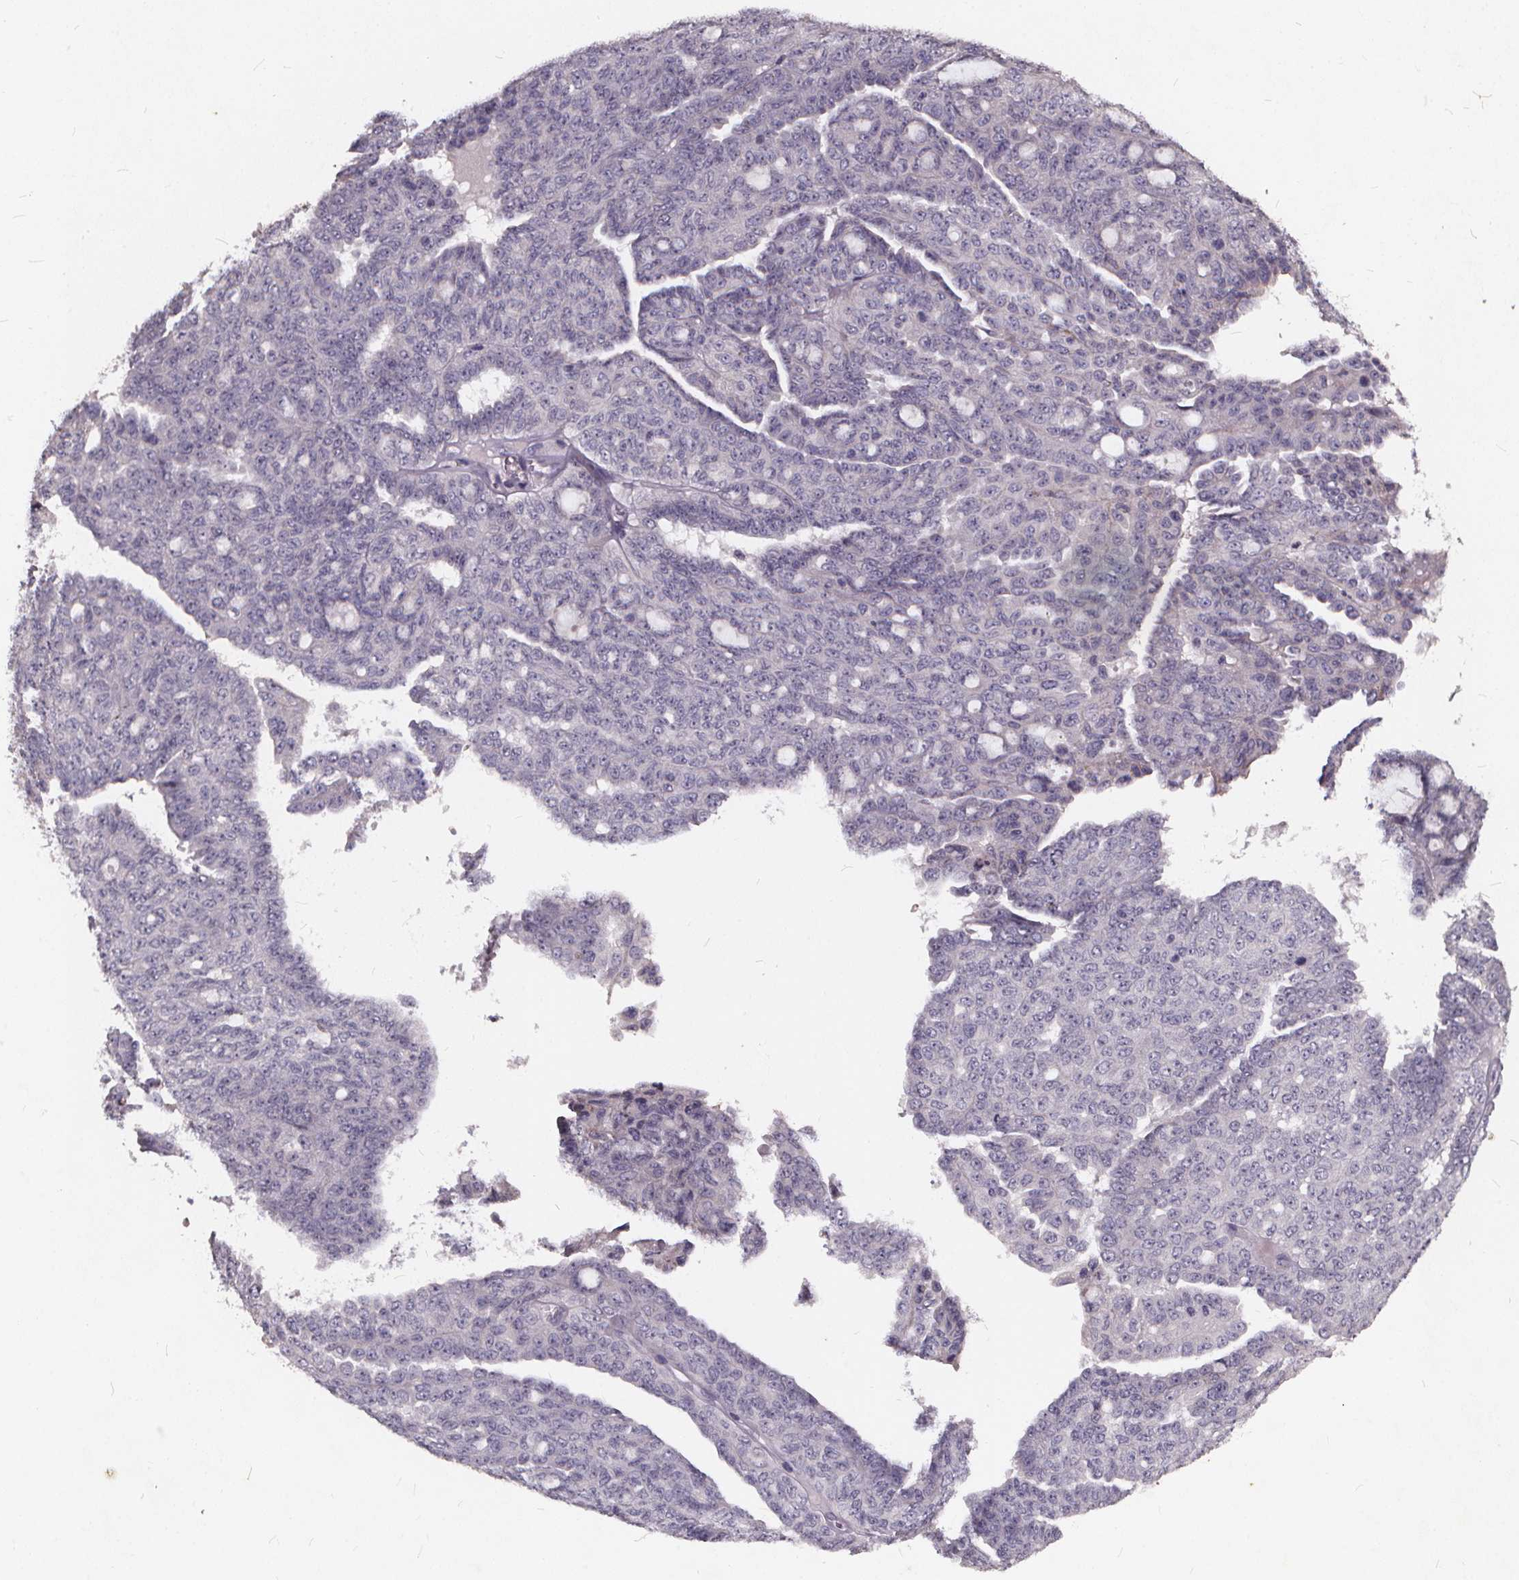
{"staining": {"intensity": "negative", "quantity": "none", "location": "none"}, "tissue": "ovarian cancer", "cell_type": "Tumor cells", "image_type": "cancer", "snomed": [{"axis": "morphology", "description": "Cystadenocarcinoma, serous, NOS"}, {"axis": "topography", "description": "Ovary"}], "caption": "There is no significant expression in tumor cells of ovarian serous cystadenocarcinoma.", "gene": "TSPAN14", "patient": {"sex": "female", "age": 71}}